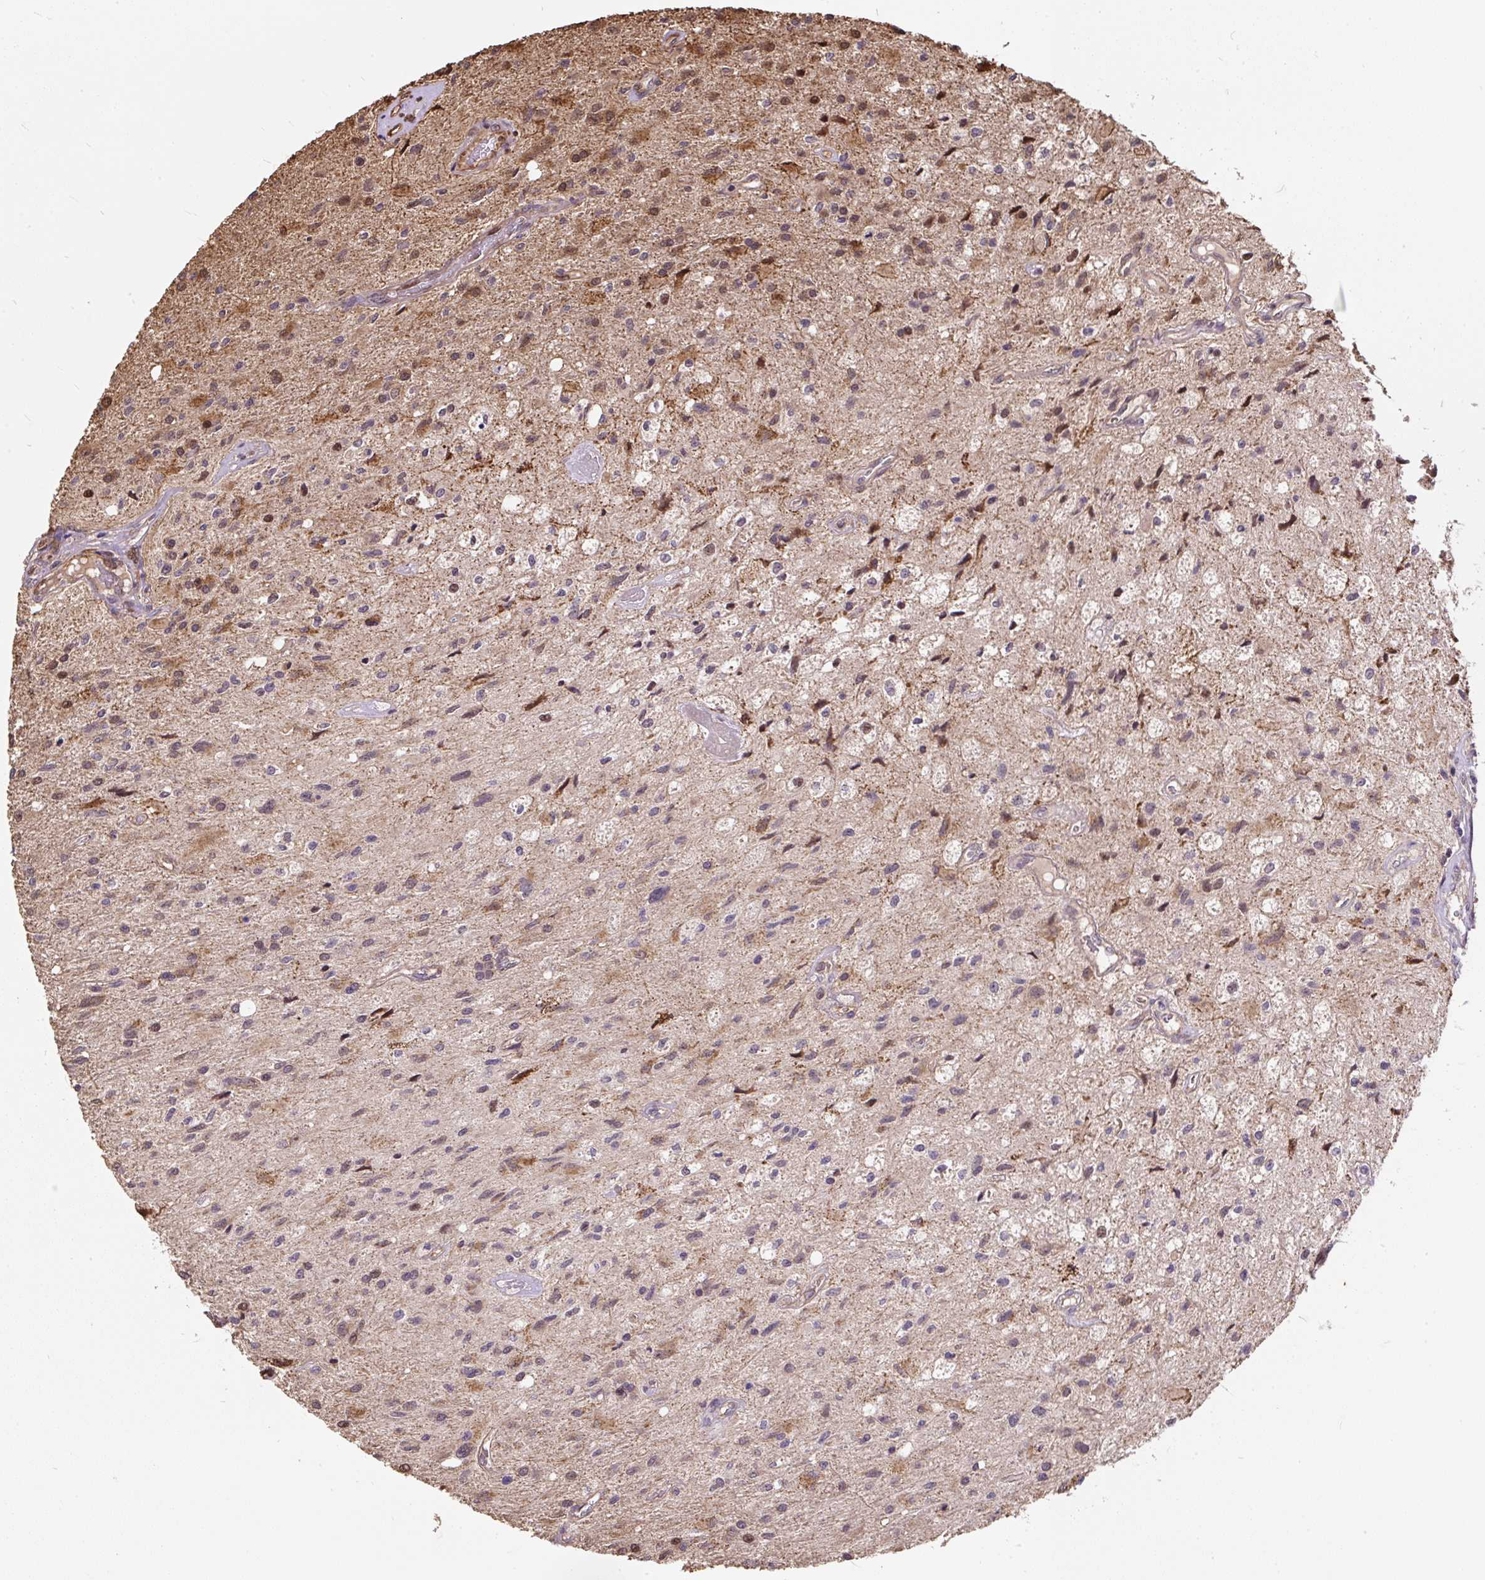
{"staining": {"intensity": "moderate", "quantity": "<25%", "location": "cytoplasmic/membranous"}, "tissue": "glioma", "cell_type": "Tumor cells", "image_type": "cancer", "snomed": [{"axis": "morphology", "description": "Glioma, malignant, High grade"}, {"axis": "topography", "description": "Brain"}], "caption": "Immunohistochemical staining of malignant glioma (high-grade) shows moderate cytoplasmic/membranous protein expression in about <25% of tumor cells.", "gene": "PUS7L", "patient": {"sex": "female", "age": 70}}